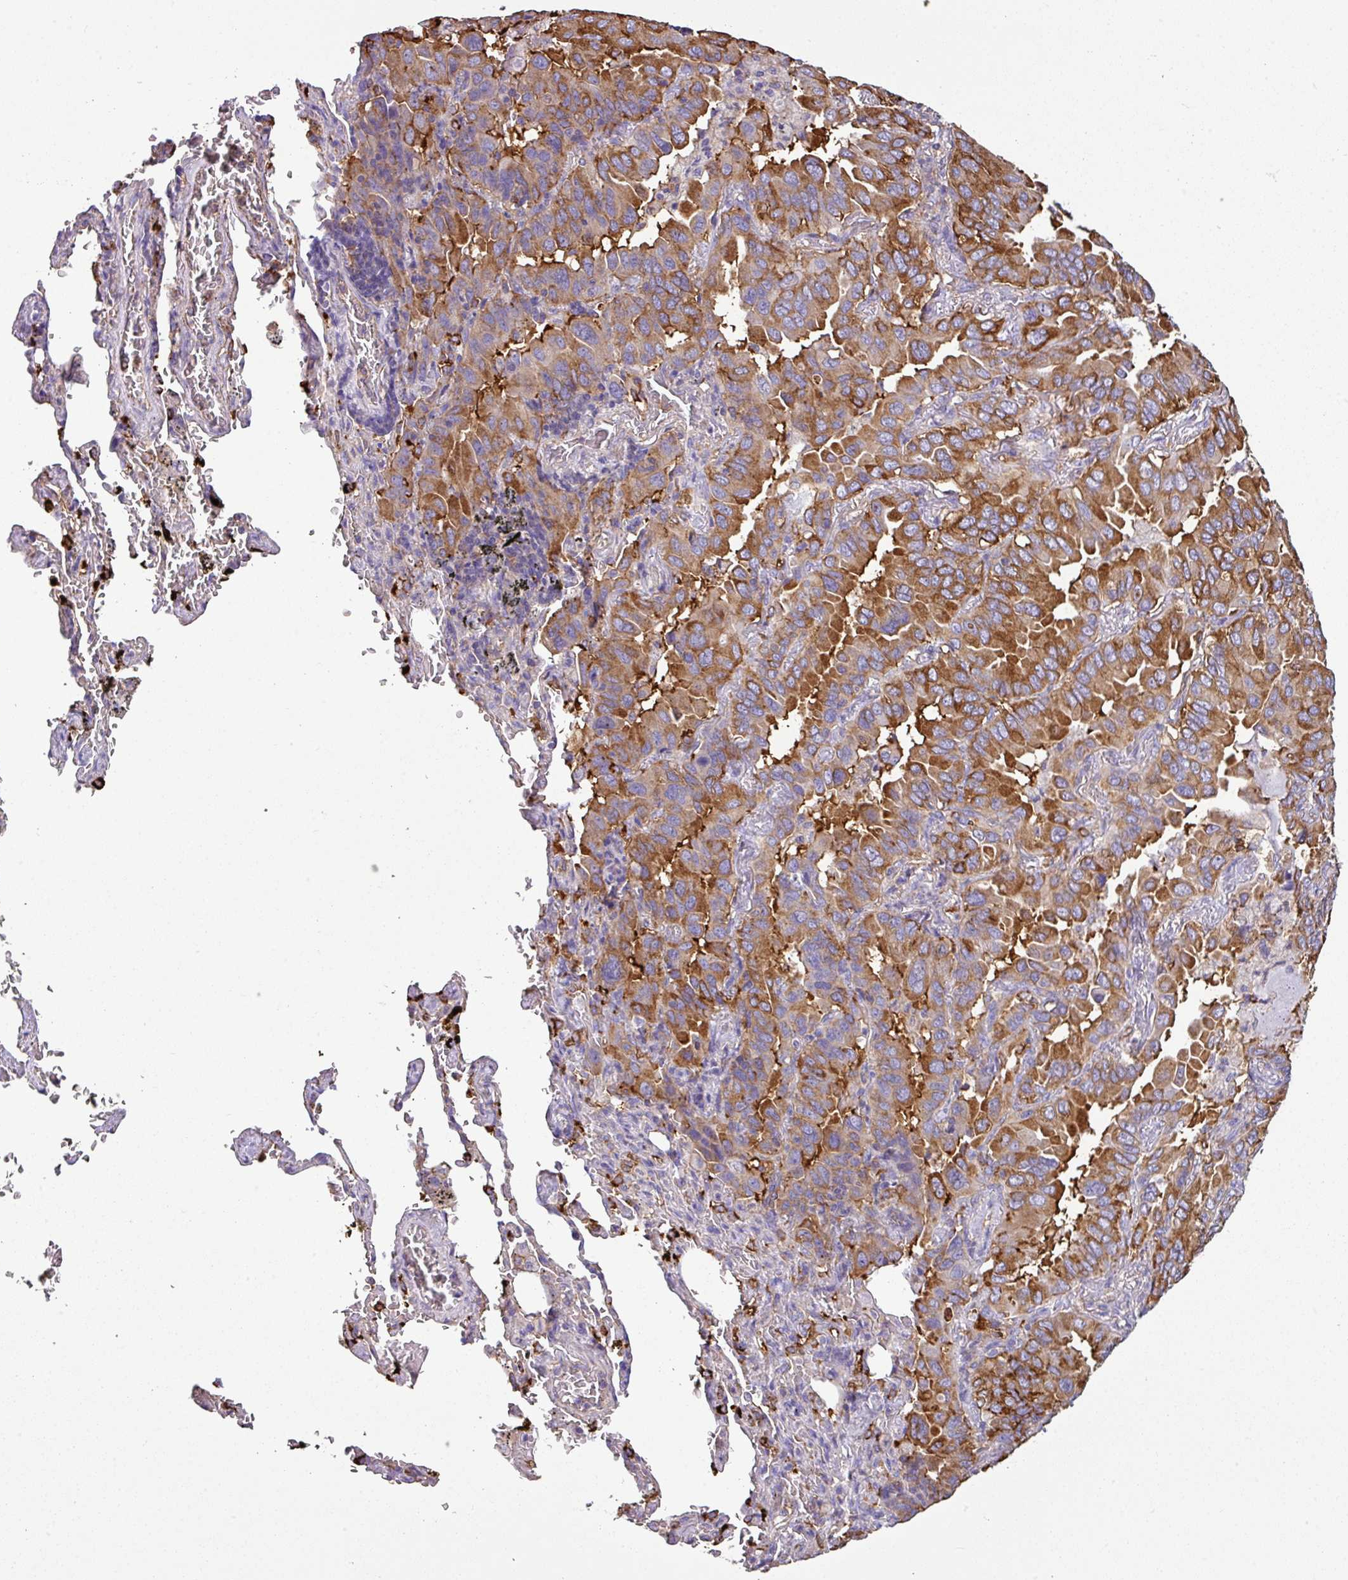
{"staining": {"intensity": "moderate", "quantity": ">75%", "location": "cytoplasmic/membranous"}, "tissue": "lung cancer", "cell_type": "Tumor cells", "image_type": "cancer", "snomed": [{"axis": "morphology", "description": "Adenocarcinoma, NOS"}, {"axis": "topography", "description": "Lung"}], "caption": "This photomicrograph exhibits immunohistochemistry staining of adenocarcinoma (lung), with medium moderate cytoplasmic/membranous positivity in about >75% of tumor cells.", "gene": "XNDC1N", "patient": {"sex": "male", "age": 64}}